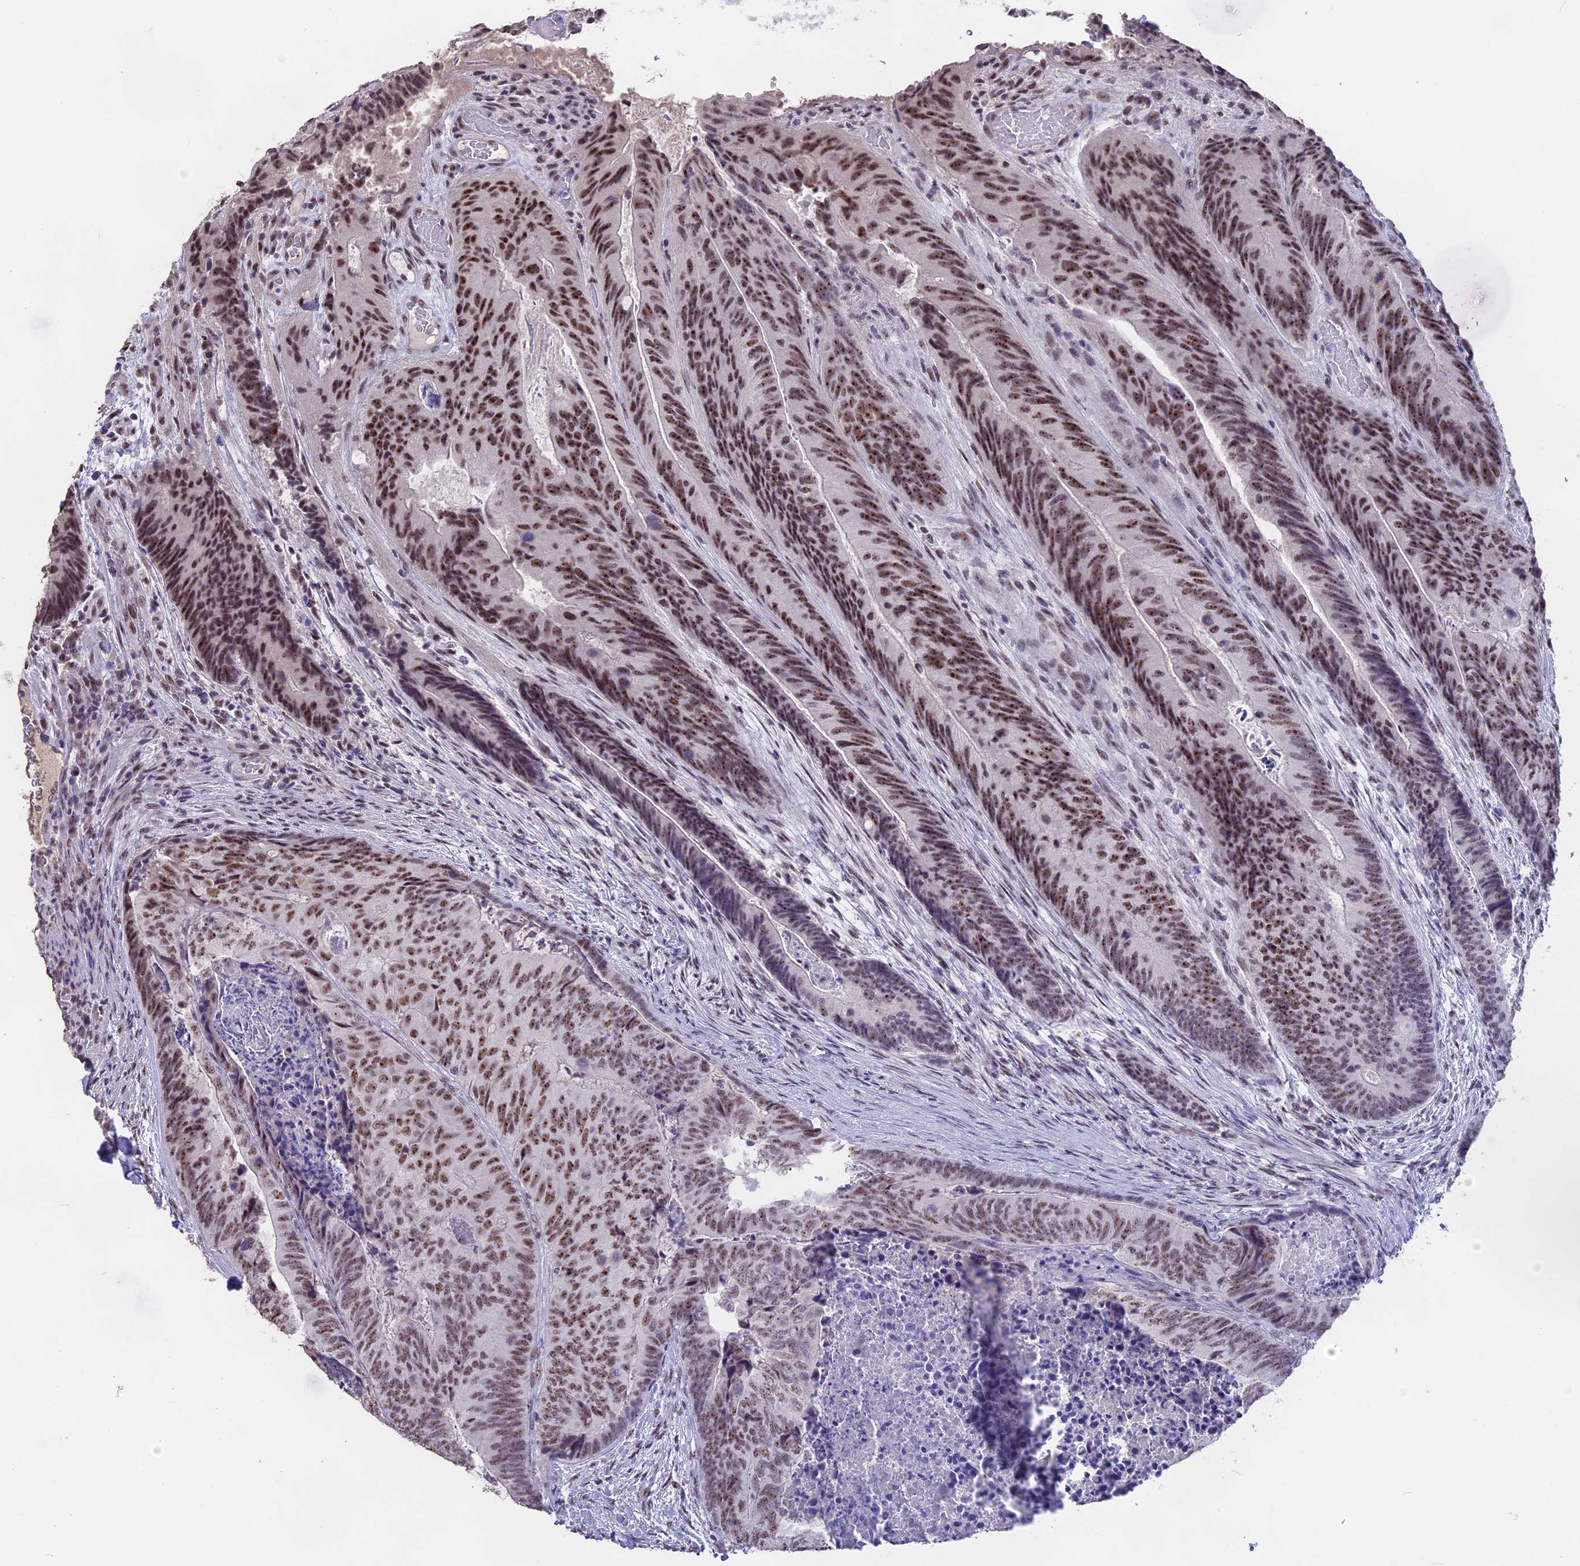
{"staining": {"intensity": "strong", "quantity": ">75%", "location": "nuclear"}, "tissue": "colorectal cancer", "cell_type": "Tumor cells", "image_type": "cancer", "snomed": [{"axis": "morphology", "description": "Adenocarcinoma, NOS"}, {"axis": "topography", "description": "Colon"}], "caption": "Colorectal cancer tissue exhibits strong nuclear expression in approximately >75% of tumor cells", "gene": "SETD2", "patient": {"sex": "female", "age": 67}}